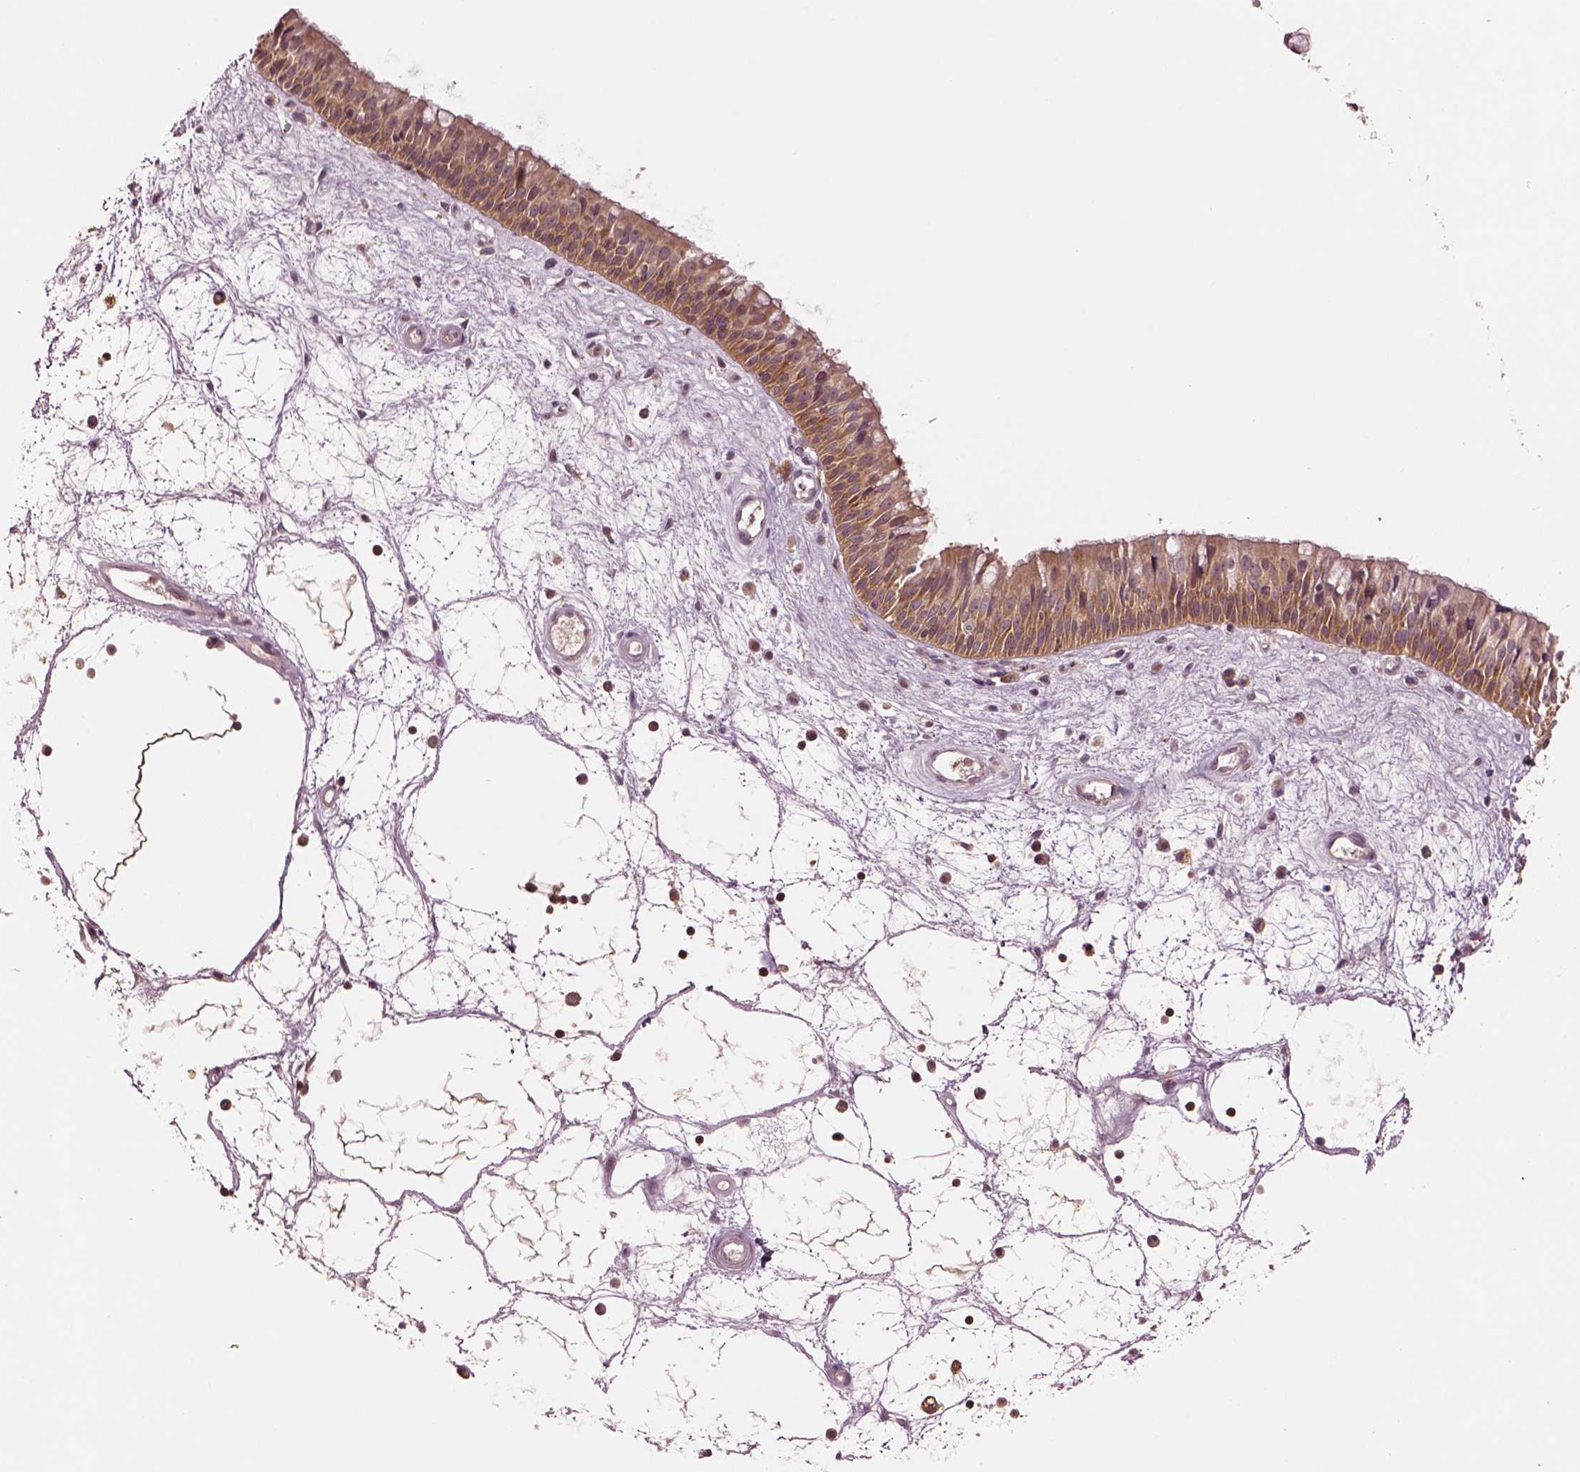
{"staining": {"intensity": "moderate", "quantity": ">75%", "location": "cytoplasmic/membranous"}, "tissue": "nasopharynx", "cell_type": "Respiratory epithelial cells", "image_type": "normal", "snomed": [{"axis": "morphology", "description": "Normal tissue, NOS"}, {"axis": "topography", "description": "Nasopharynx"}], "caption": "Moderate cytoplasmic/membranous staining for a protein is seen in approximately >75% of respiratory epithelial cells of benign nasopharynx using immunohistochemistry (IHC).", "gene": "MTHFS", "patient": {"sex": "male", "age": 69}}